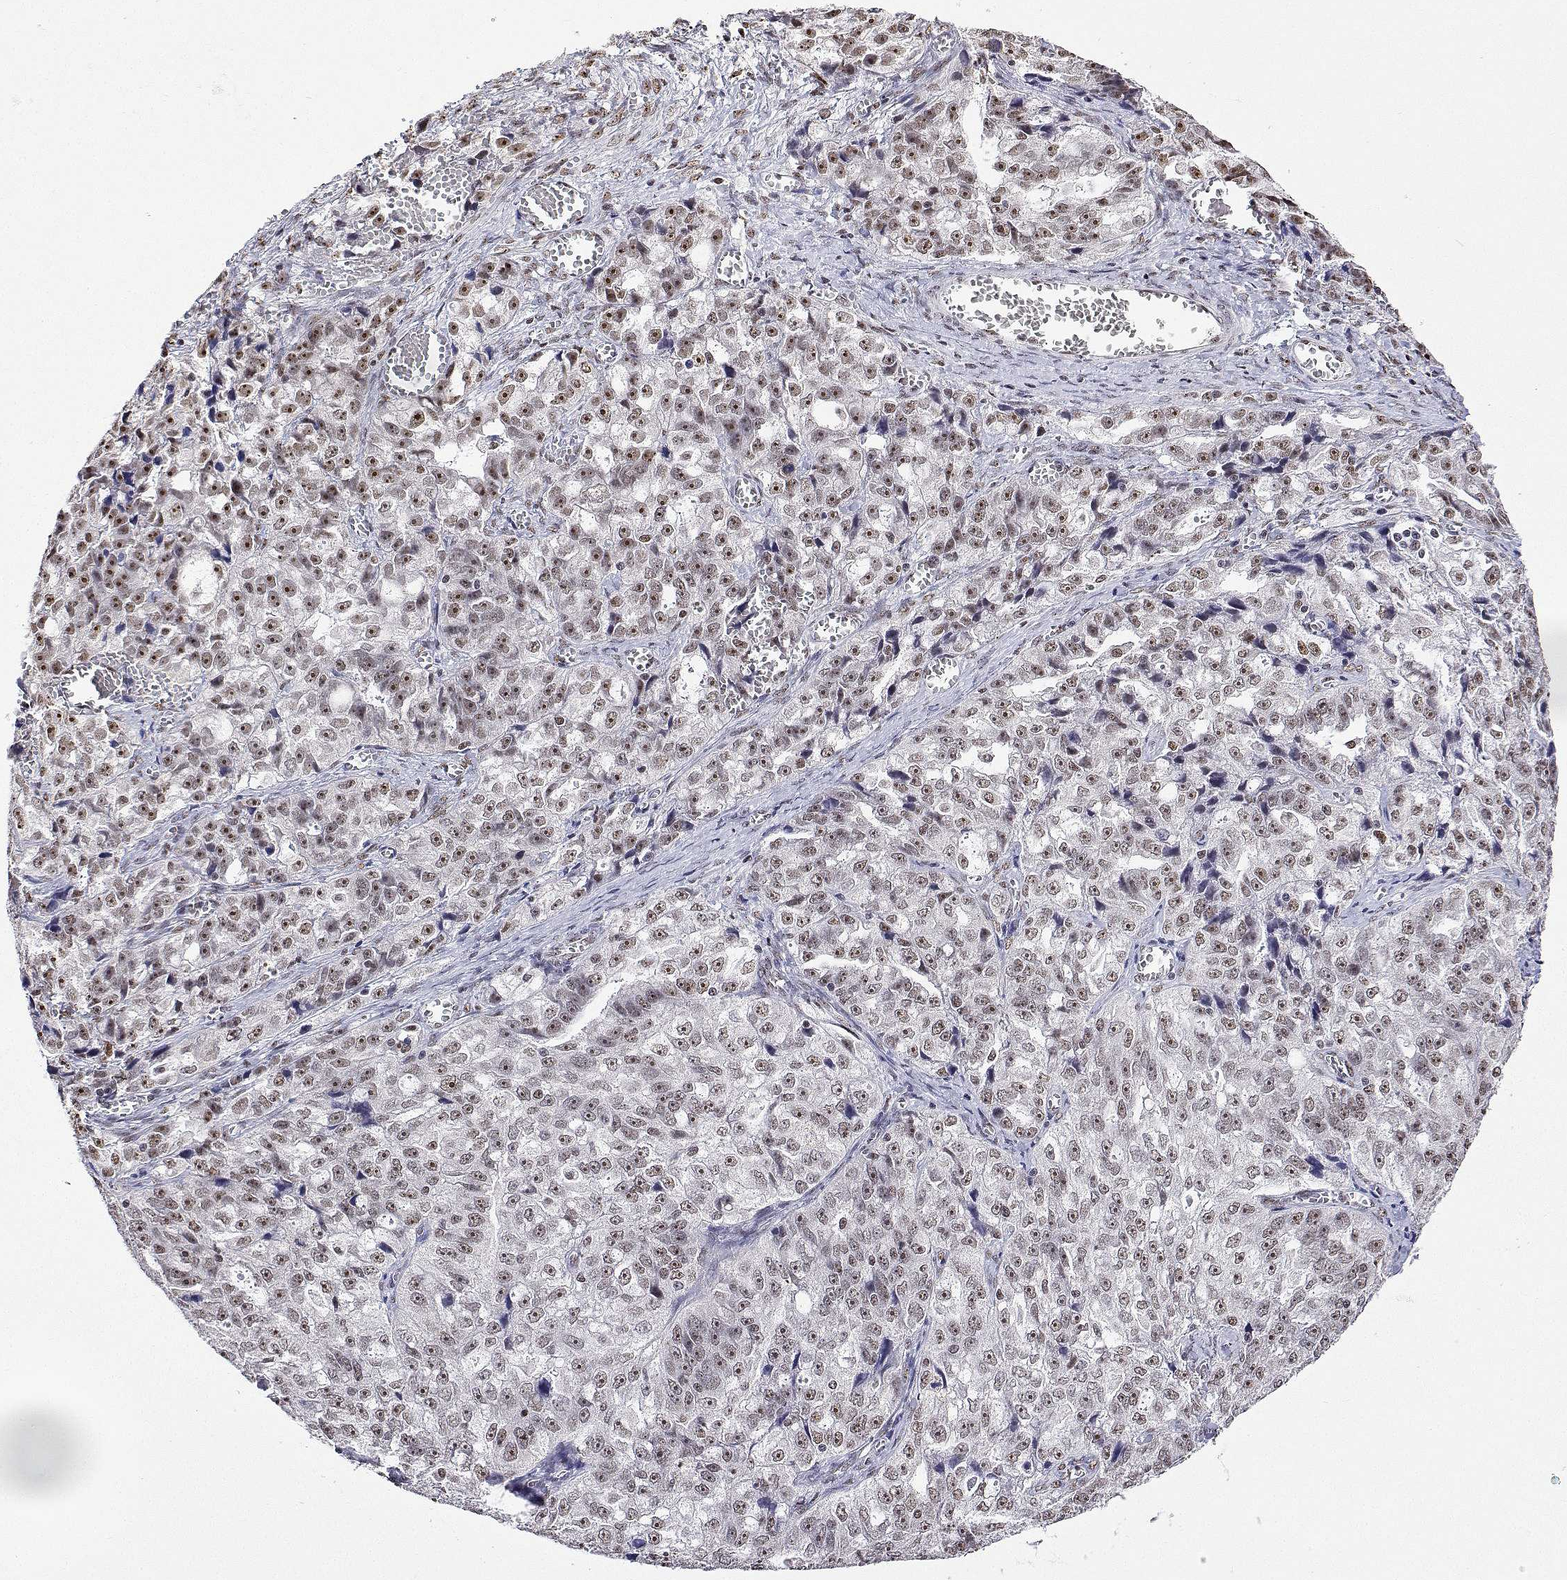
{"staining": {"intensity": "moderate", "quantity": ">75%", "location": "nuclear"}, "tissue": "ovarian cancer", "cell_type": "Tumor cells", "image_type": "cancer", "snomed": [{"axis": "morphology", "description": "Cystadenocarcinoma, serous, NOS"}, {"axis": "topography", "description": "Ovary"}], "caption": "A histopathology image showing moderate nuclear staining in approximately >75% of tumor cells in ovarian cancer (serous cystadenocarcinoma), as visualized by brown immunohistochemical staining.", "gene": "ADAR", "patient": {"sex": "female", "age": 51}}